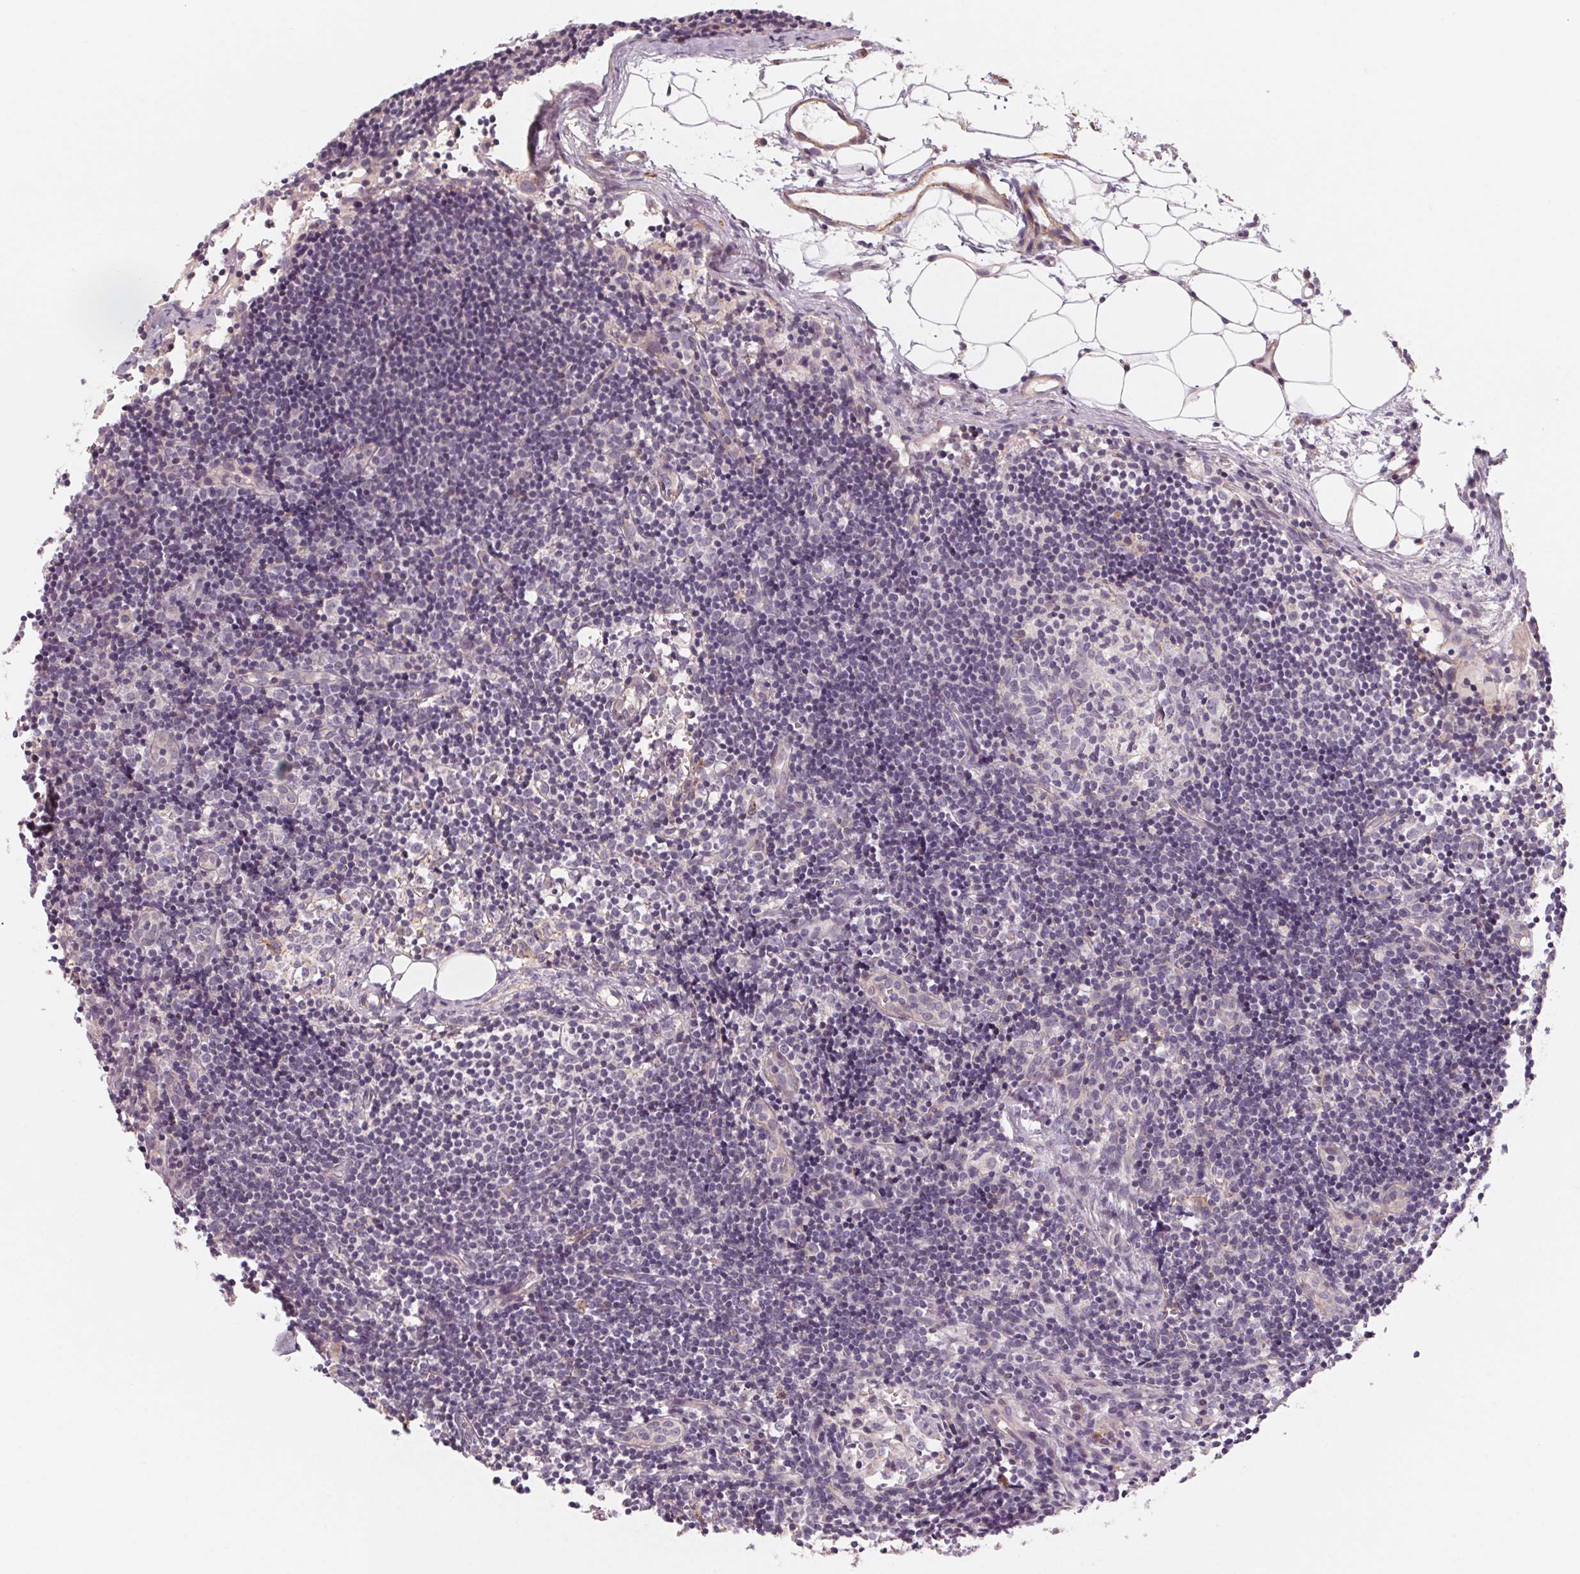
{"staining": {"intensity": "weak", "quantity": "25%-75%", "location": "cytoplasmic/membranous"}, "tissue": "lymph node", "cell_type": "Germinal center cells", "image_type": "normal", "snomed": [{"axis": "morphology", "description": "Normal tissue, NOS"}, {"axis": "topography", "description": "Lymph node"}], "caption": "Immunohistochemical staining of normal lymph node demonstrates 25%-75% levels of weak cytoplasmic/membranous protein staining in about 25%-75% of germinal center cells. (brown staining indicates protein expression, while blue staining denotes nuclei).", "gene": "CCDC112", "patient": {"sex": "female", "age": 41}}